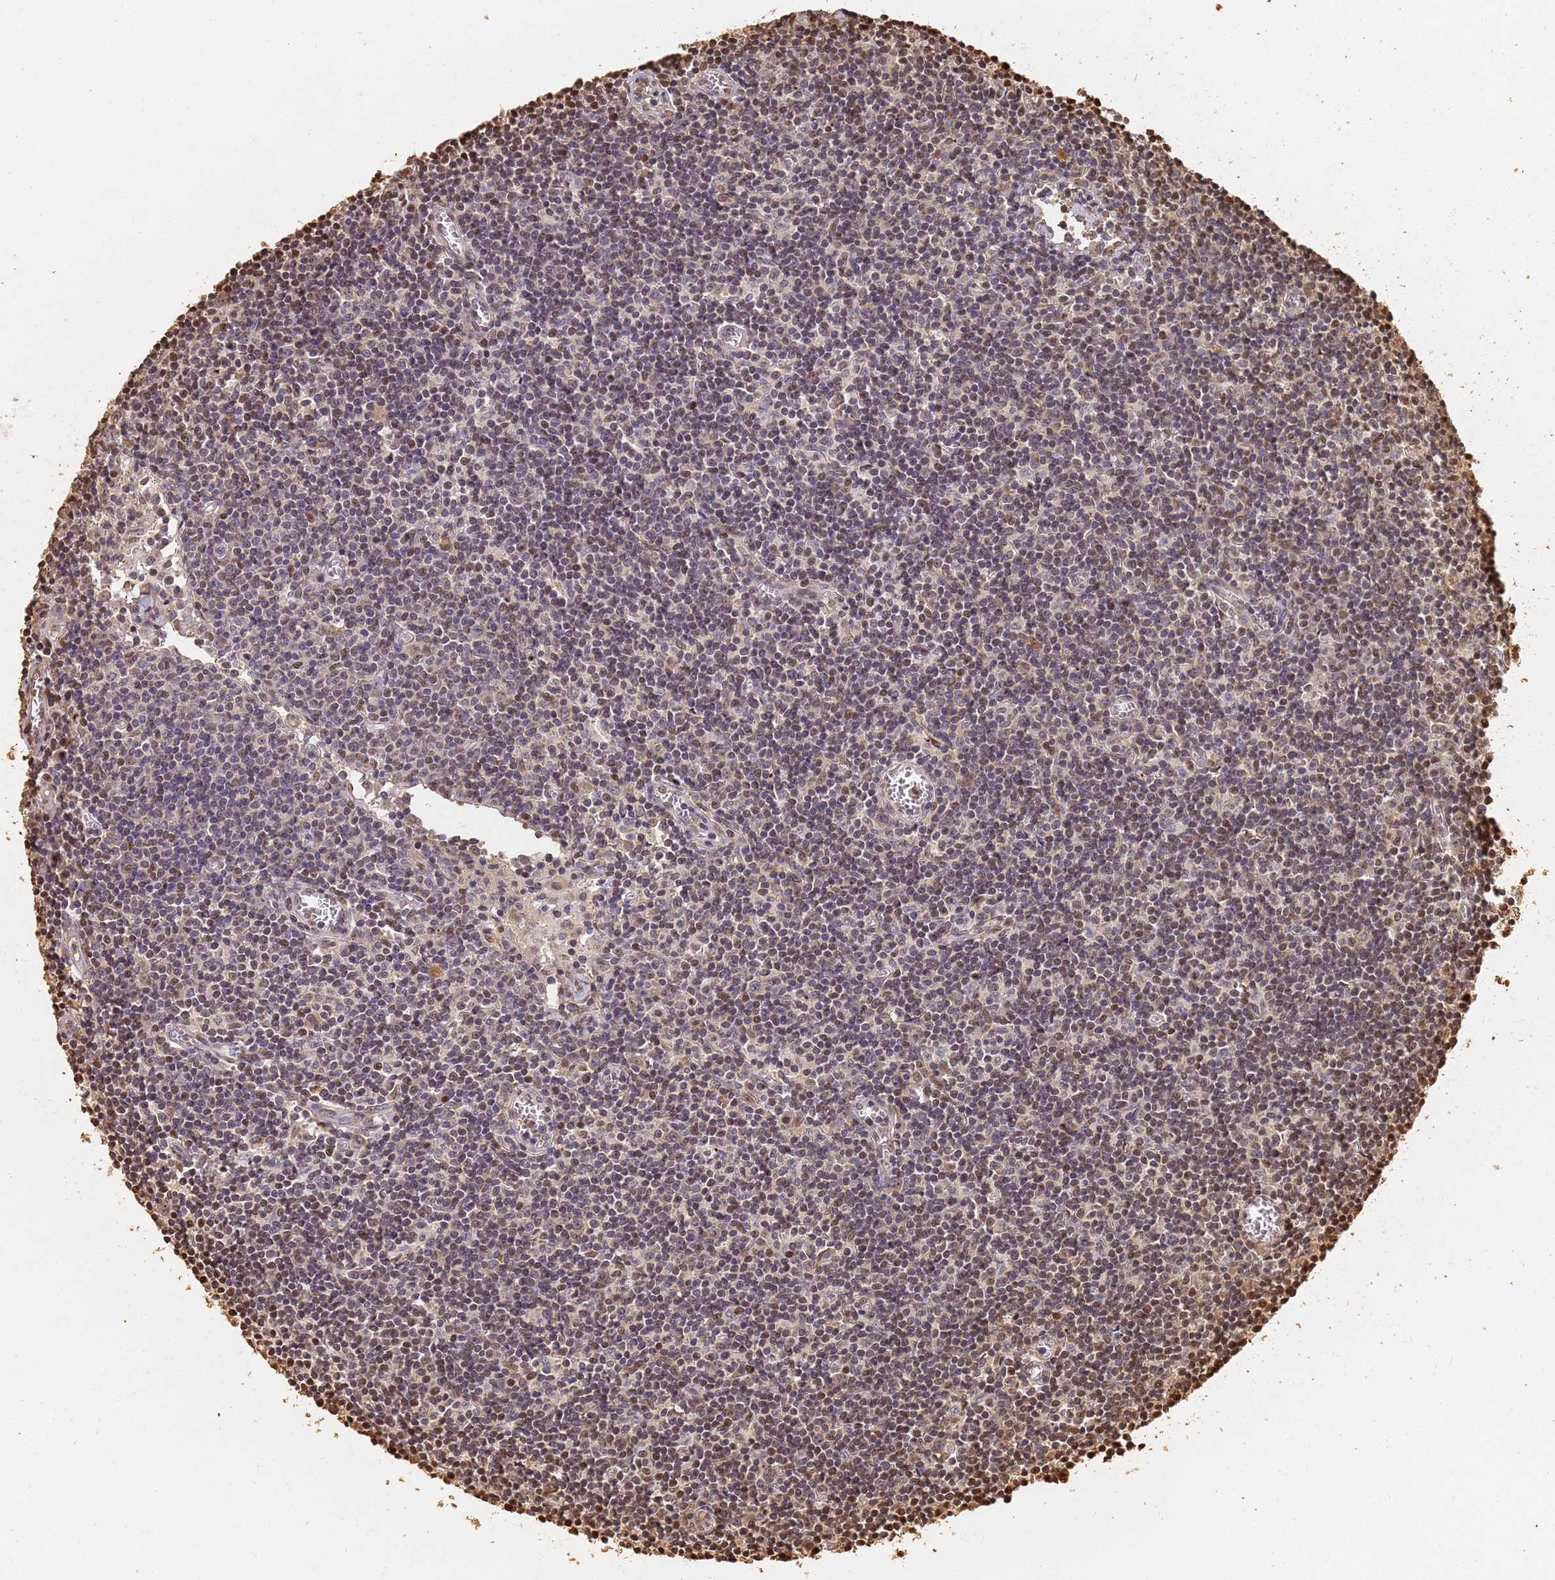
{"staining": {"intensity": "moderate", "quantity": "<25%", "location": "nuclear"}, "tissue": "lymph node", "cell_type": "Germinal center cells", "image_type": "normal", "snomed": [{"axis": "morphology", "description": "Normal tissue, NOS"}, {"axis": "topography", "description": "Lymph node"}], "caption": "Immunohistochemistry (IHC) (DAB (3,3'-diaminobenzidine)) staining of benign human lymph node exhibits moderate nuclear protein expression in approximately <25% of germinal center cells. (Stains: DAB in brown, nuclei in blue, Microscopy: brightfield microscopy at high magnification).", "gene": "JAK2", "patient": {"sex": "female", "age": 55}}